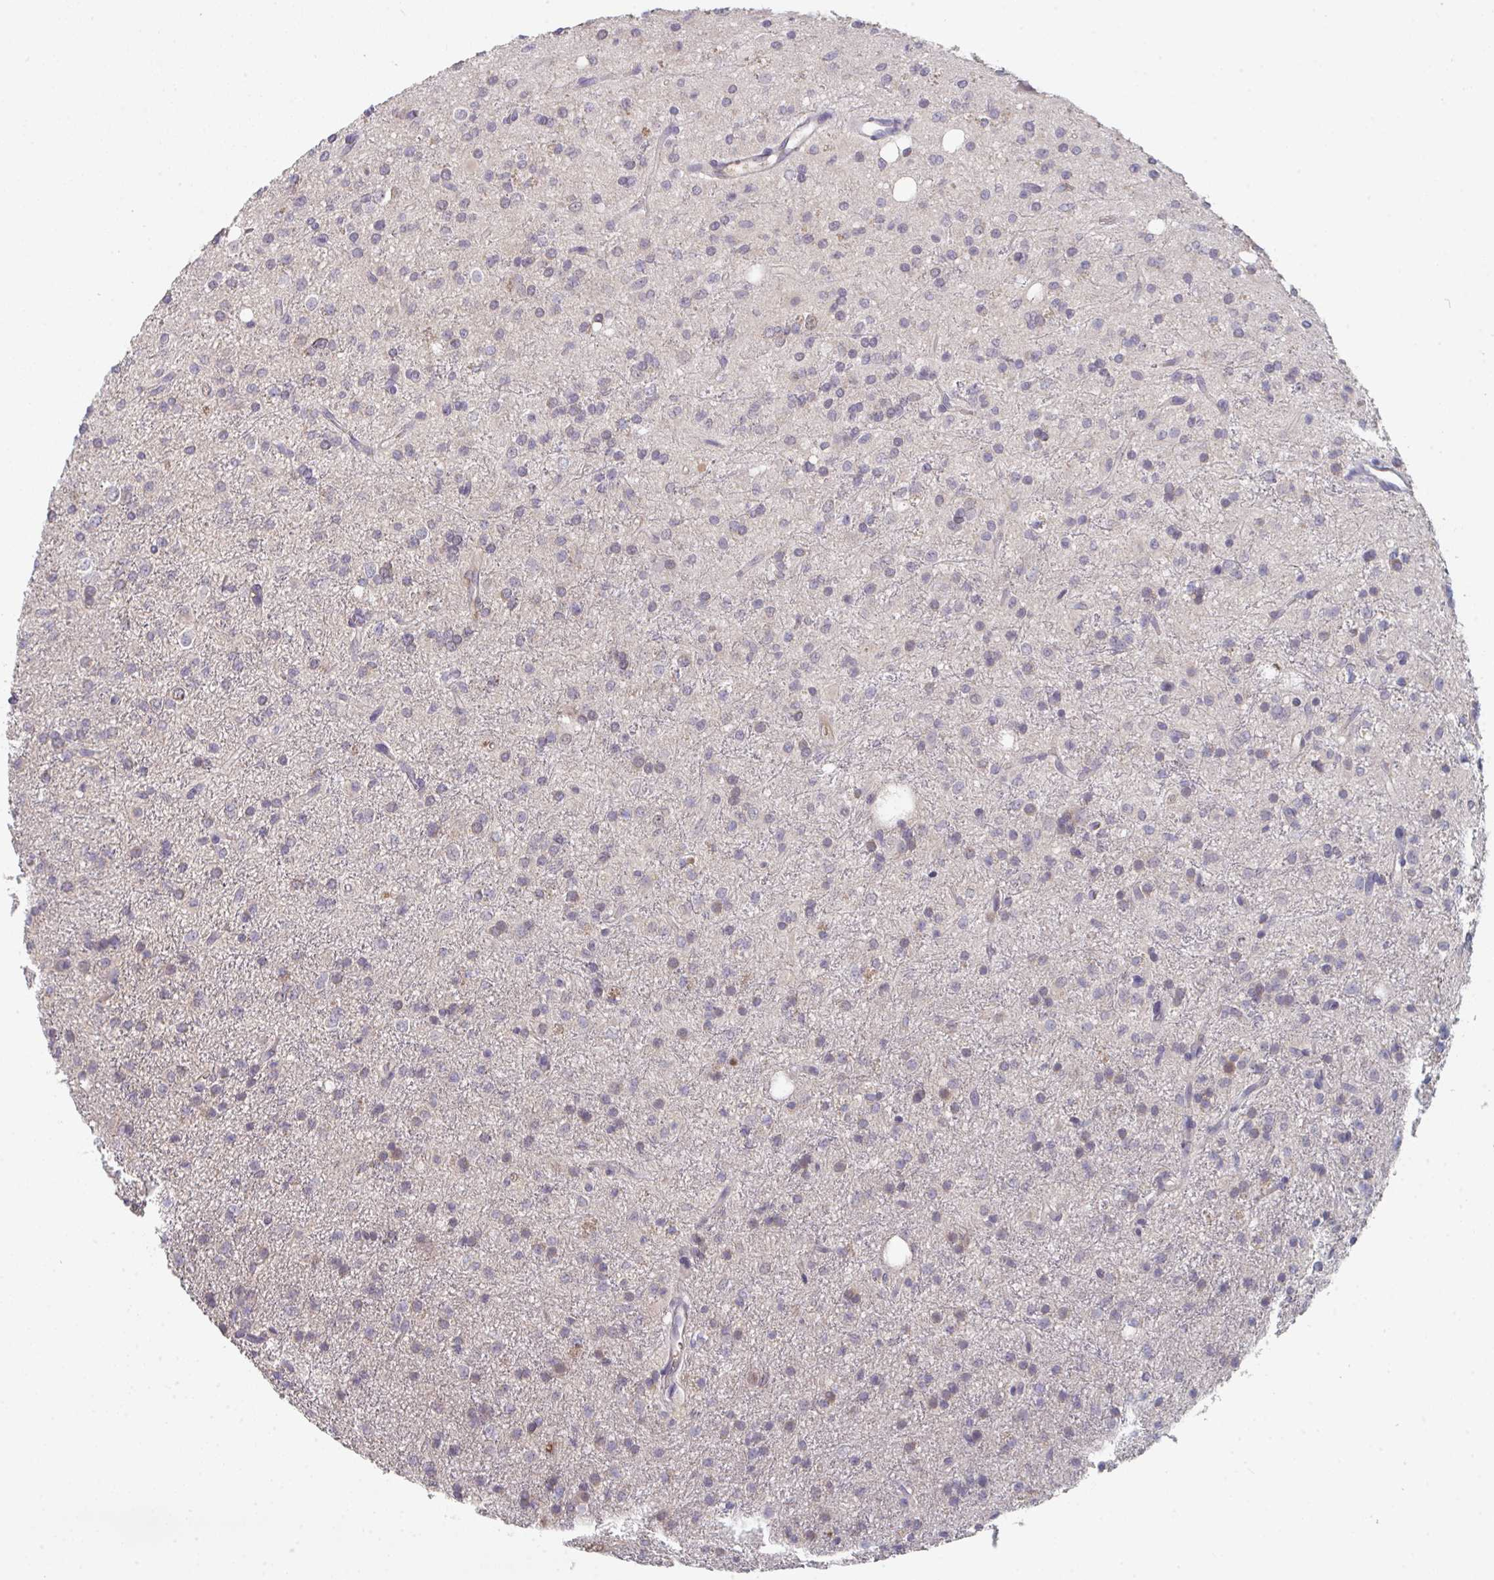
{"staining": {"intensity": "negative", "quantity": "none", "location": "none"}, "tissue": "glioma", "cell_type": "Tumor cells", "image_type": "cancer", "snomed": [{"axis": "morphology", "description": "Glioma, malignant, Low grade"}, {"axis": "topography", "description": "Brain"}], "caption": "DAB (3,3'-diaminobenzidine) immunohistochemical staining of human malignant low-grade glioma exhibits no significant expression in tumor cells.", "gene": "HGFAC", "patient": {"sex": "female", "age": 33}}